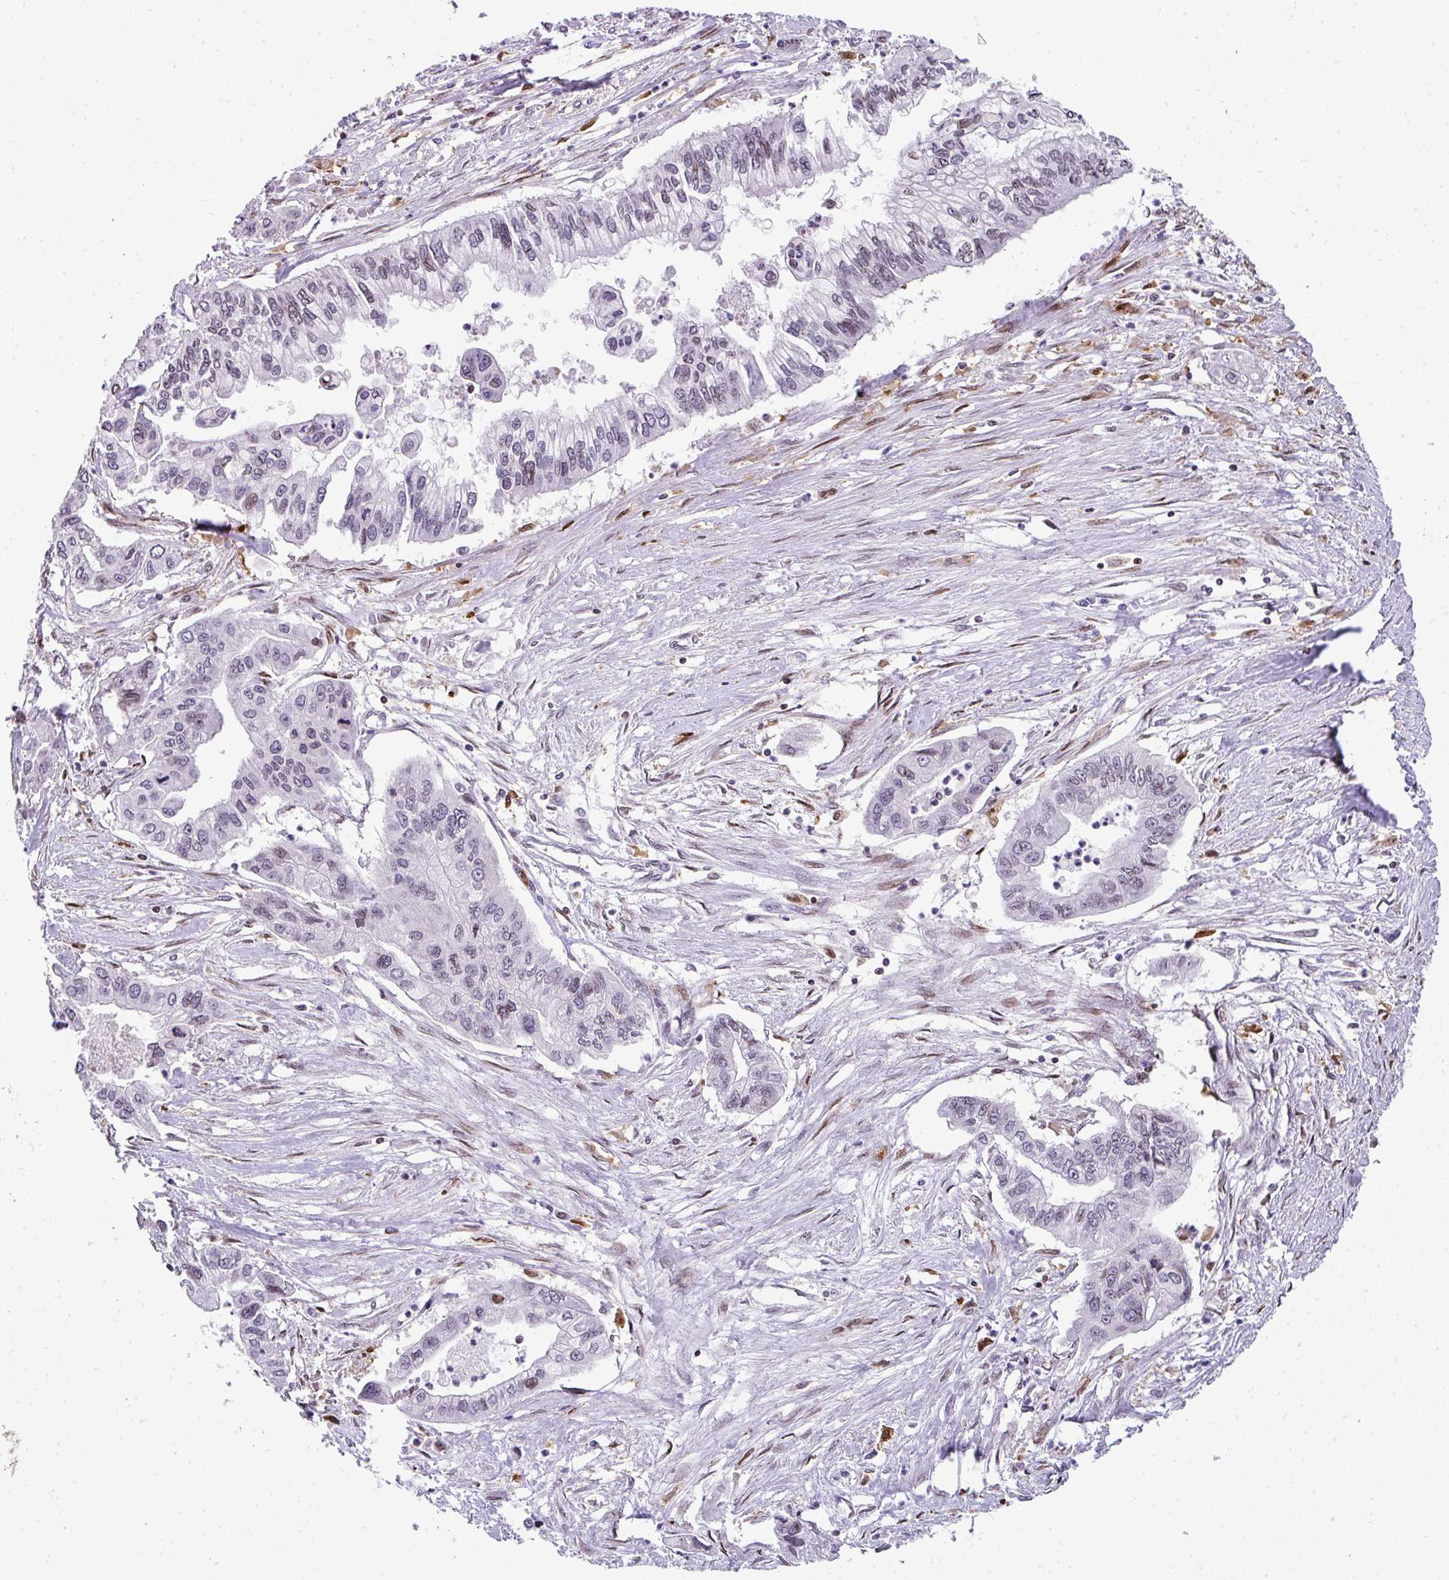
{"staining": {"intensity": "negative", "quantity": "none", "location": "none"}, "tissue": "pancreatic cancer", "cell_type": "Tumor cells", "image_type": "cancer", "snomed": [{"axis": "morphology", "description": "Adenocarcinoma, NOS"}, {"axis": "topography", "description": "Pancreas"}], "caption": "DAB immunohistochemical staining of human pancreatic cancer demonstrates no significant positivity in tumor cells.", "gene": "PLK1", "patient": {"sex": "male", "age": 62}}